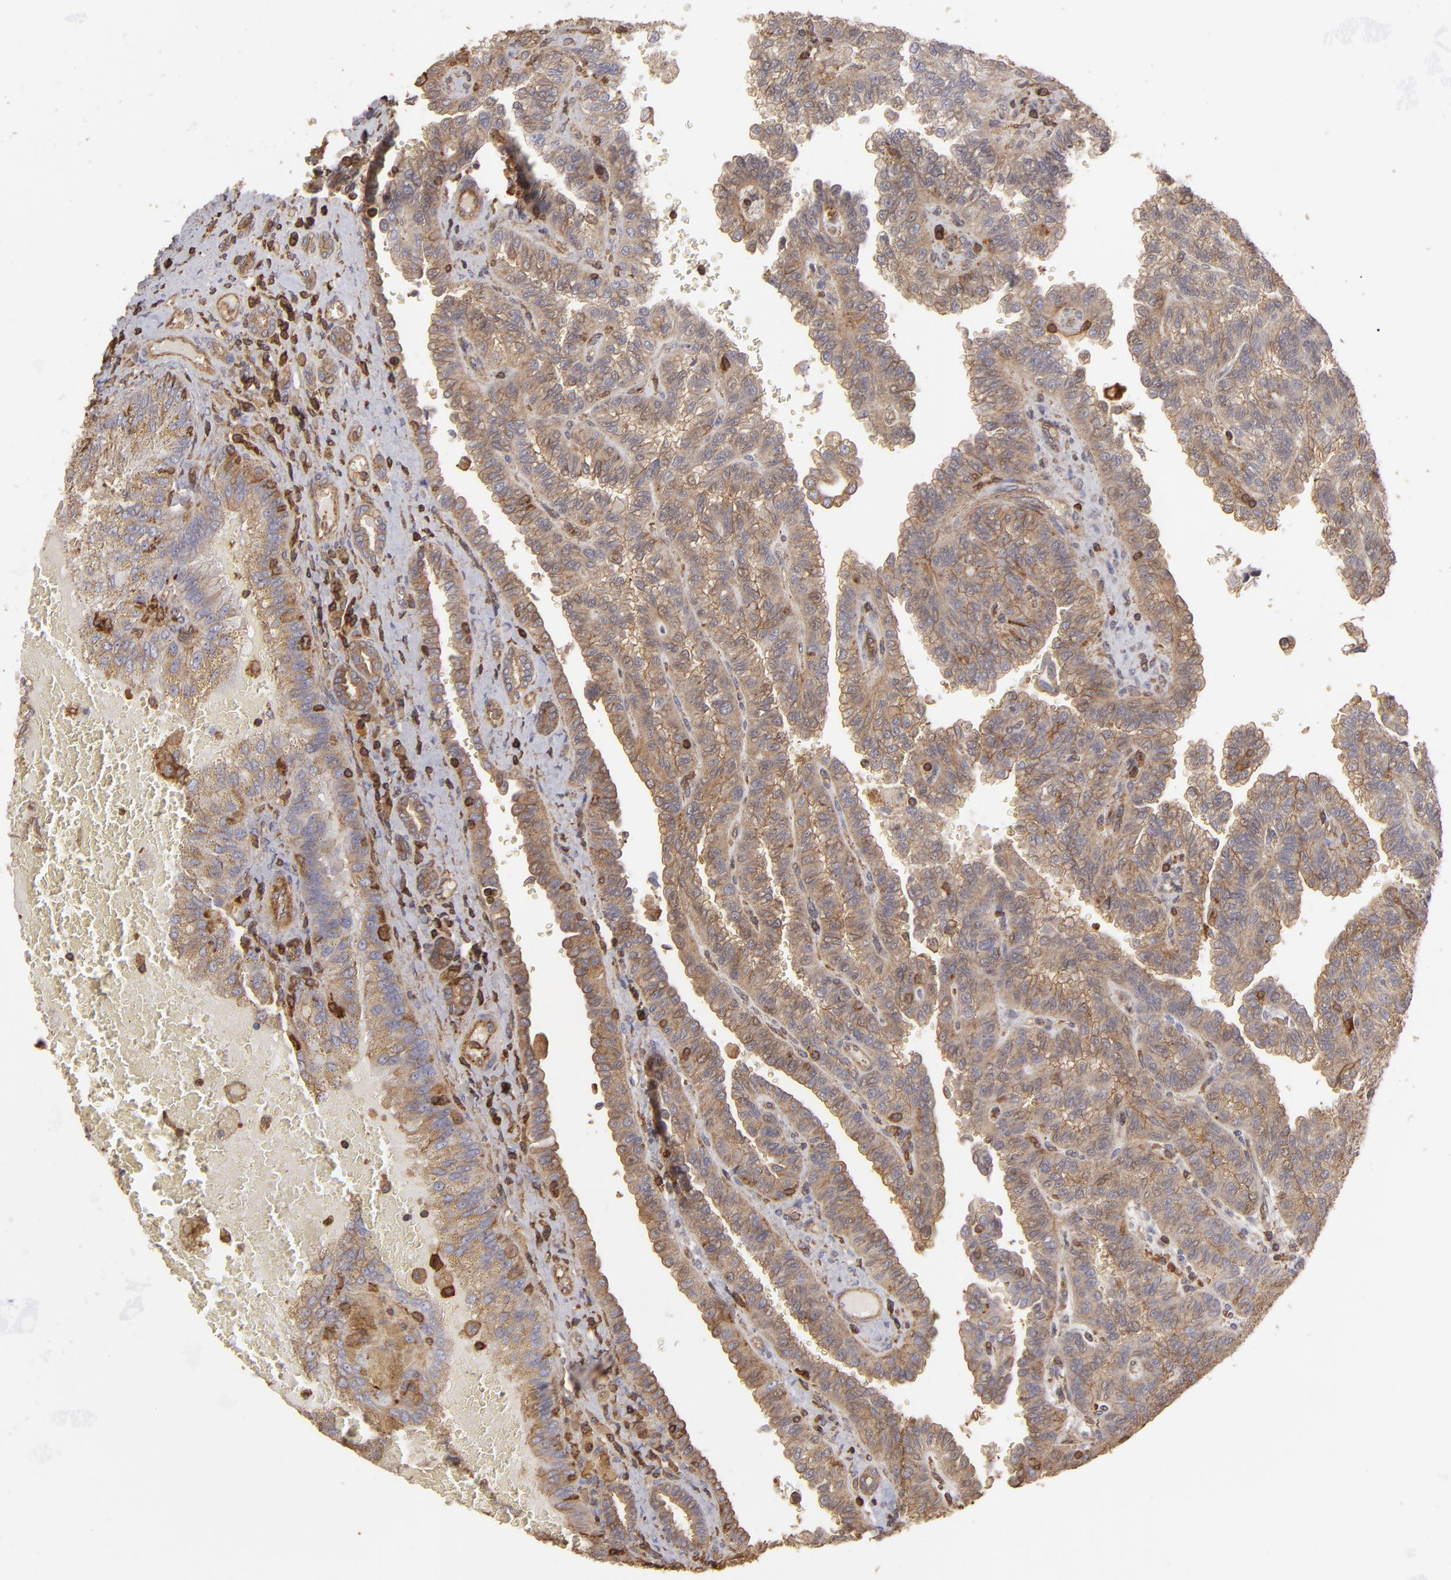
{"staining": {"intensity": "moderate", "quantity": ">75%", "location": "cytoplasmic/membranous"}, "tissue": "renal cancer", "cell_type": "Tumor cells", "image_type": "cancer", "snomed": [{"axis": "morphology", "description": "Inflammation, NOS"}, {"axis": "morphology", "description": "Adenocarcinoma, NOS"}, {"axis": "topography", "description": "Kidney"}], "caption": "Adenocarcinoma (renal) was stained to show a protein in brown. There is medium levels of moderate cytoplasmic/membranous positivity in about >75% of tumor cells.", "gene": "ACTB", "patient": {"sex": "male", "age": 68}}